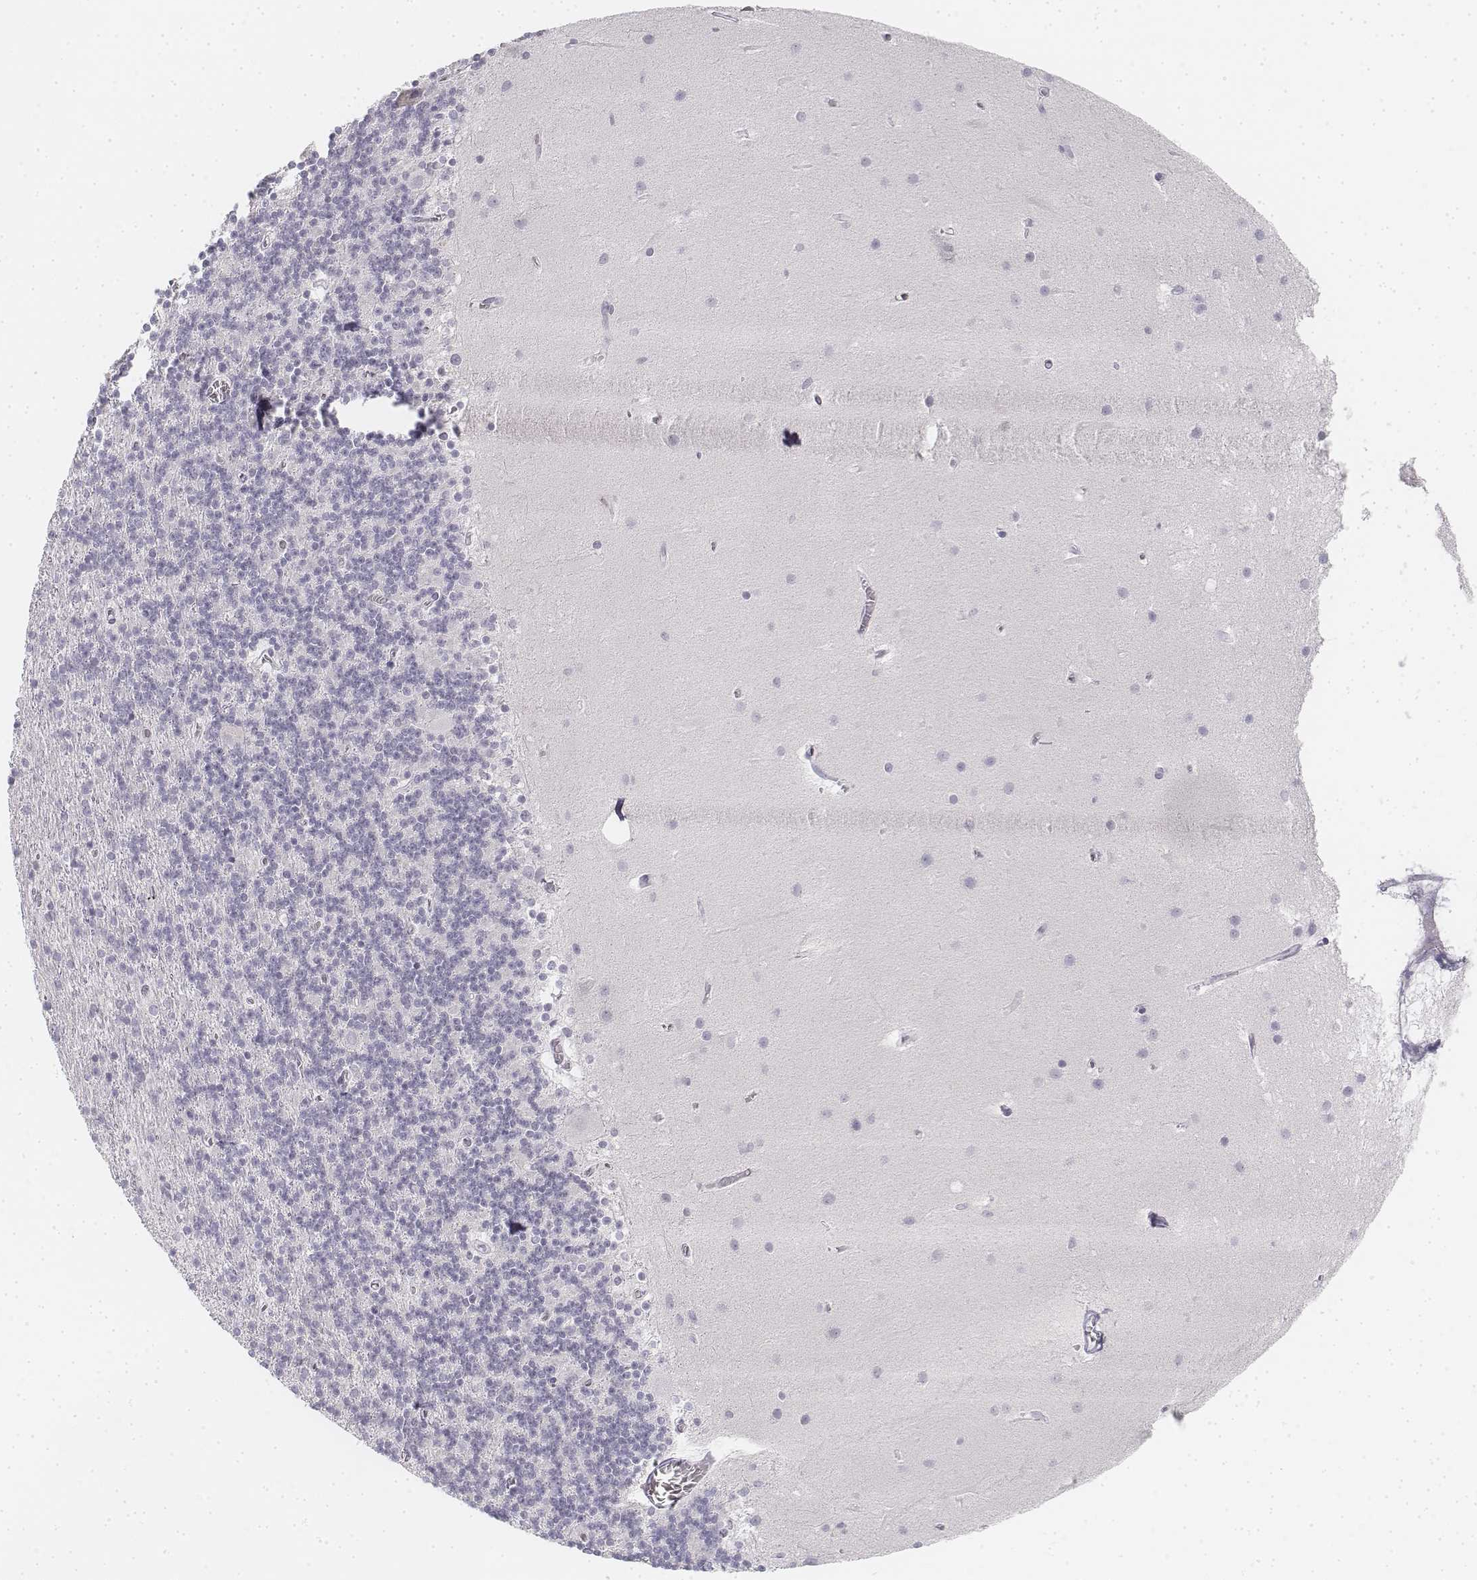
{"staining": {"intensity": "negative", "quantity": "none", "location": "none"}, "tissue": "cerebellum", "cell_type": "Cells in granular layer", "image_type": "normal", "snomed": [{"axis": "morphology", "description": "Normal tissue, NOS"}, {"axis": "topography", "description": "Cerebellum"}], "caption": "The IHC histopathology image has no significant expression in cells in granular layer of cerebellum. (DAB IHC with hematoxylin counter stain).", "gene": "KRT25", "patient": {"sex": "male", "age": 70}}